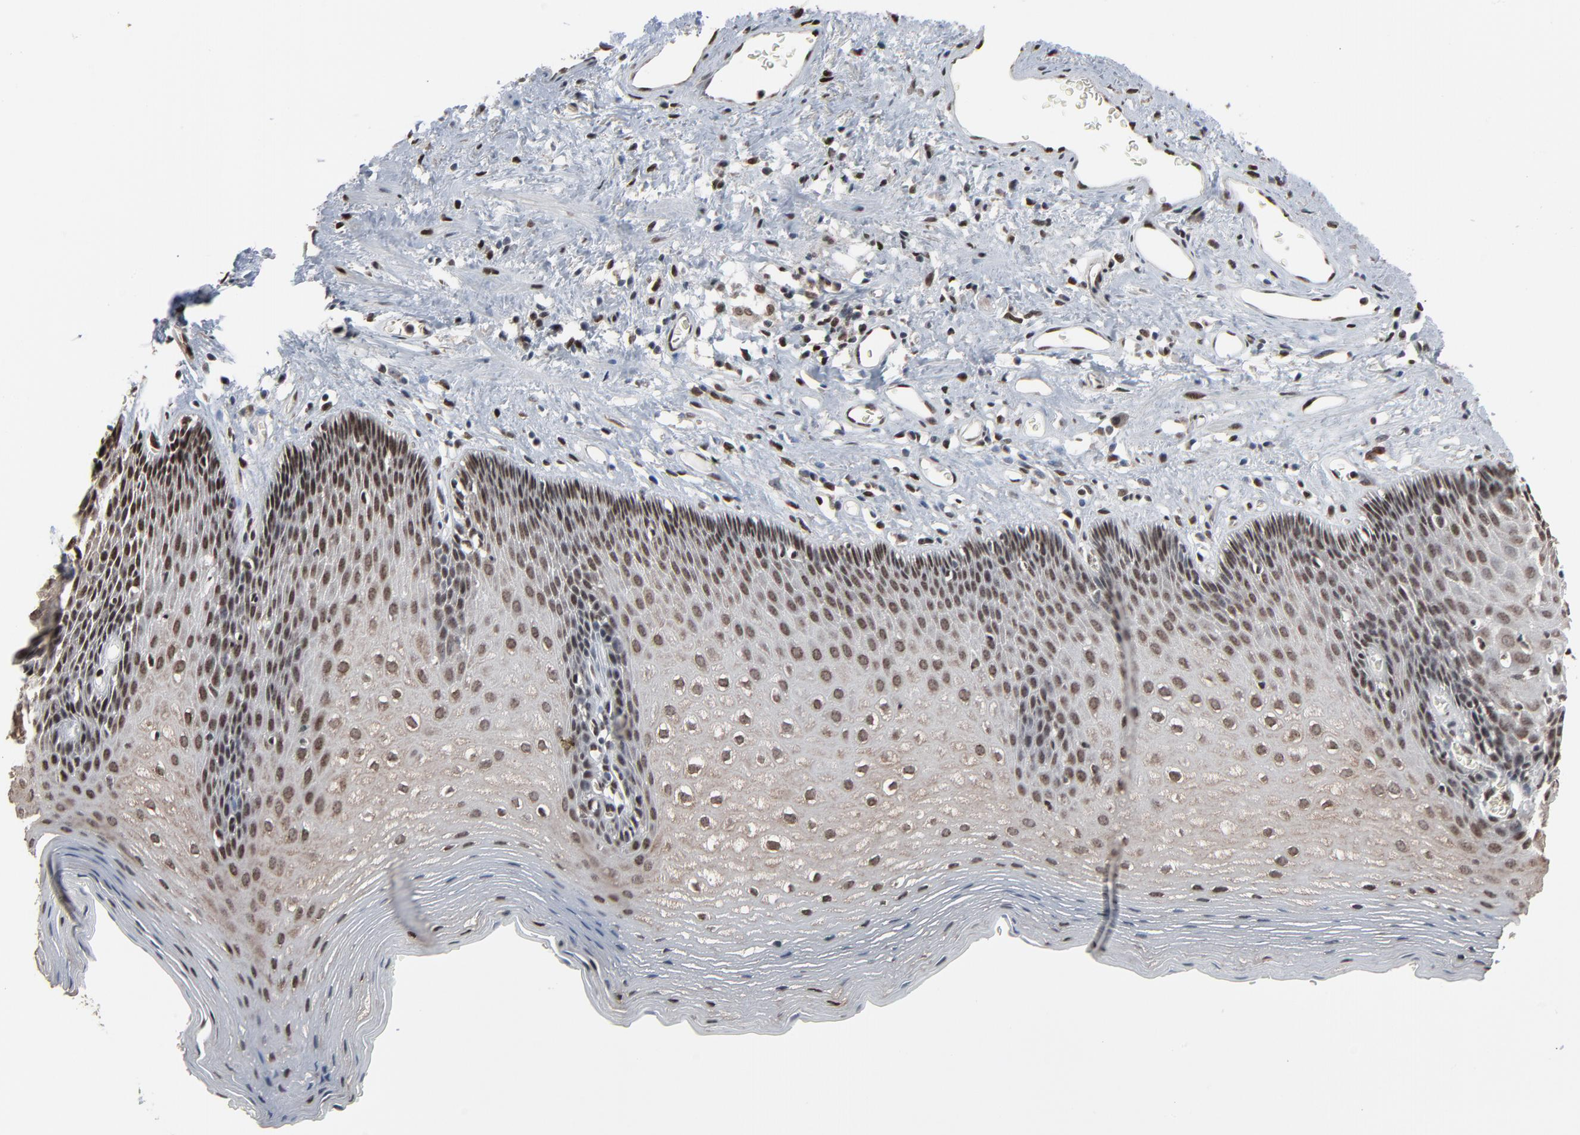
{"staining": {"intensity": "moderate", "quantity": ">75%", "location": "nuclear"}, "tissue": "esophagus", "cell_type": "Squamous epithelial cells", "image_type": "normal", "snomed": [{"axis": "morphology", "description": "Normal tissue, NOS"}, {"axis": "topography", "description": "Esophagus"}], "caption": "Immunohistochemical staining of normal human esophagus reveals >75% levels of moderate nuclear protein expression in approximately >75% of squamous epithelial cells.", "gene": "MEIS2", "patient": {"sex": "female", "age": 70}}